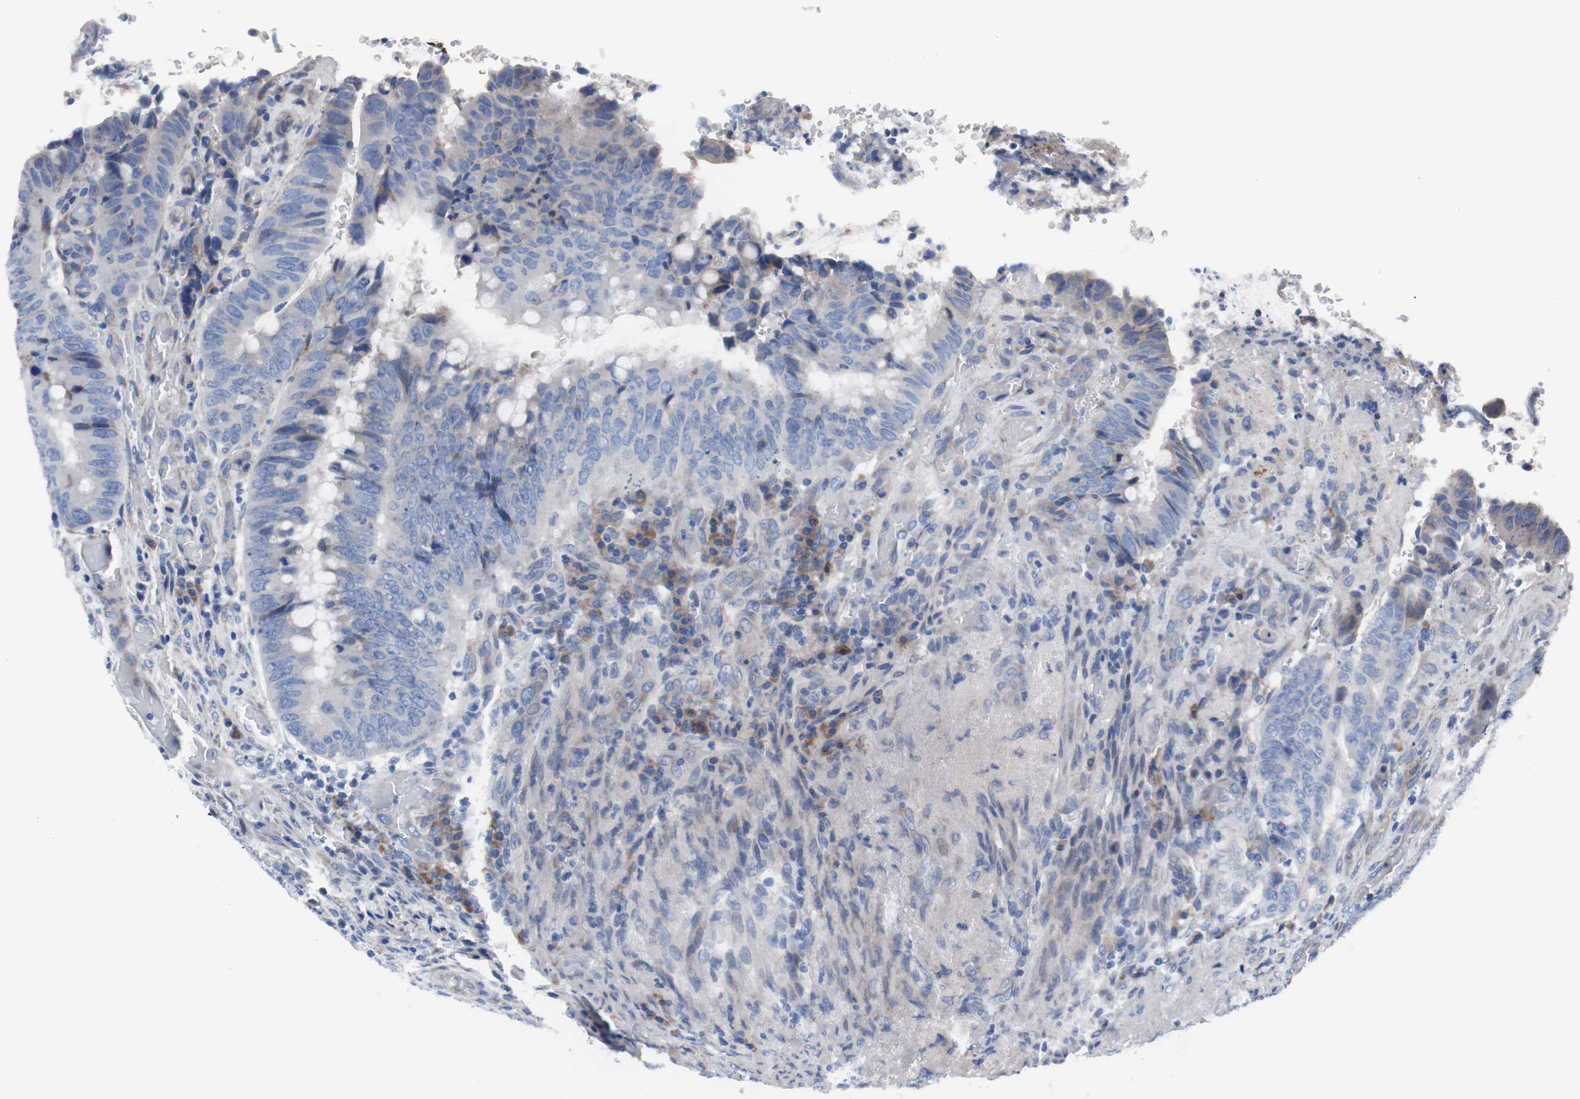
{"staining": {"intensity": "negative", "quantity": "none", "location": "none"}, "tissue": "colorectal cancer", "cell_type": "Tumor cells", "image_type": "cancer", "snomed": [{"axis": "morphology", "description": "Normal tissue, NOS"}, {"axis": "morphology", "description": "Adenocarcinoma, NOS"}, {"axis": "topography", "description": "Rectum"}, {"axis": "topography", "description": "Peripheral nerve tissue"}], "caption": "Colorectal adenocarcinoma stained for a protein using IHC demonstrates no expression tumor cells.", "gene": "KANSL1", "patient": {"sex": "male", "age": 92}}